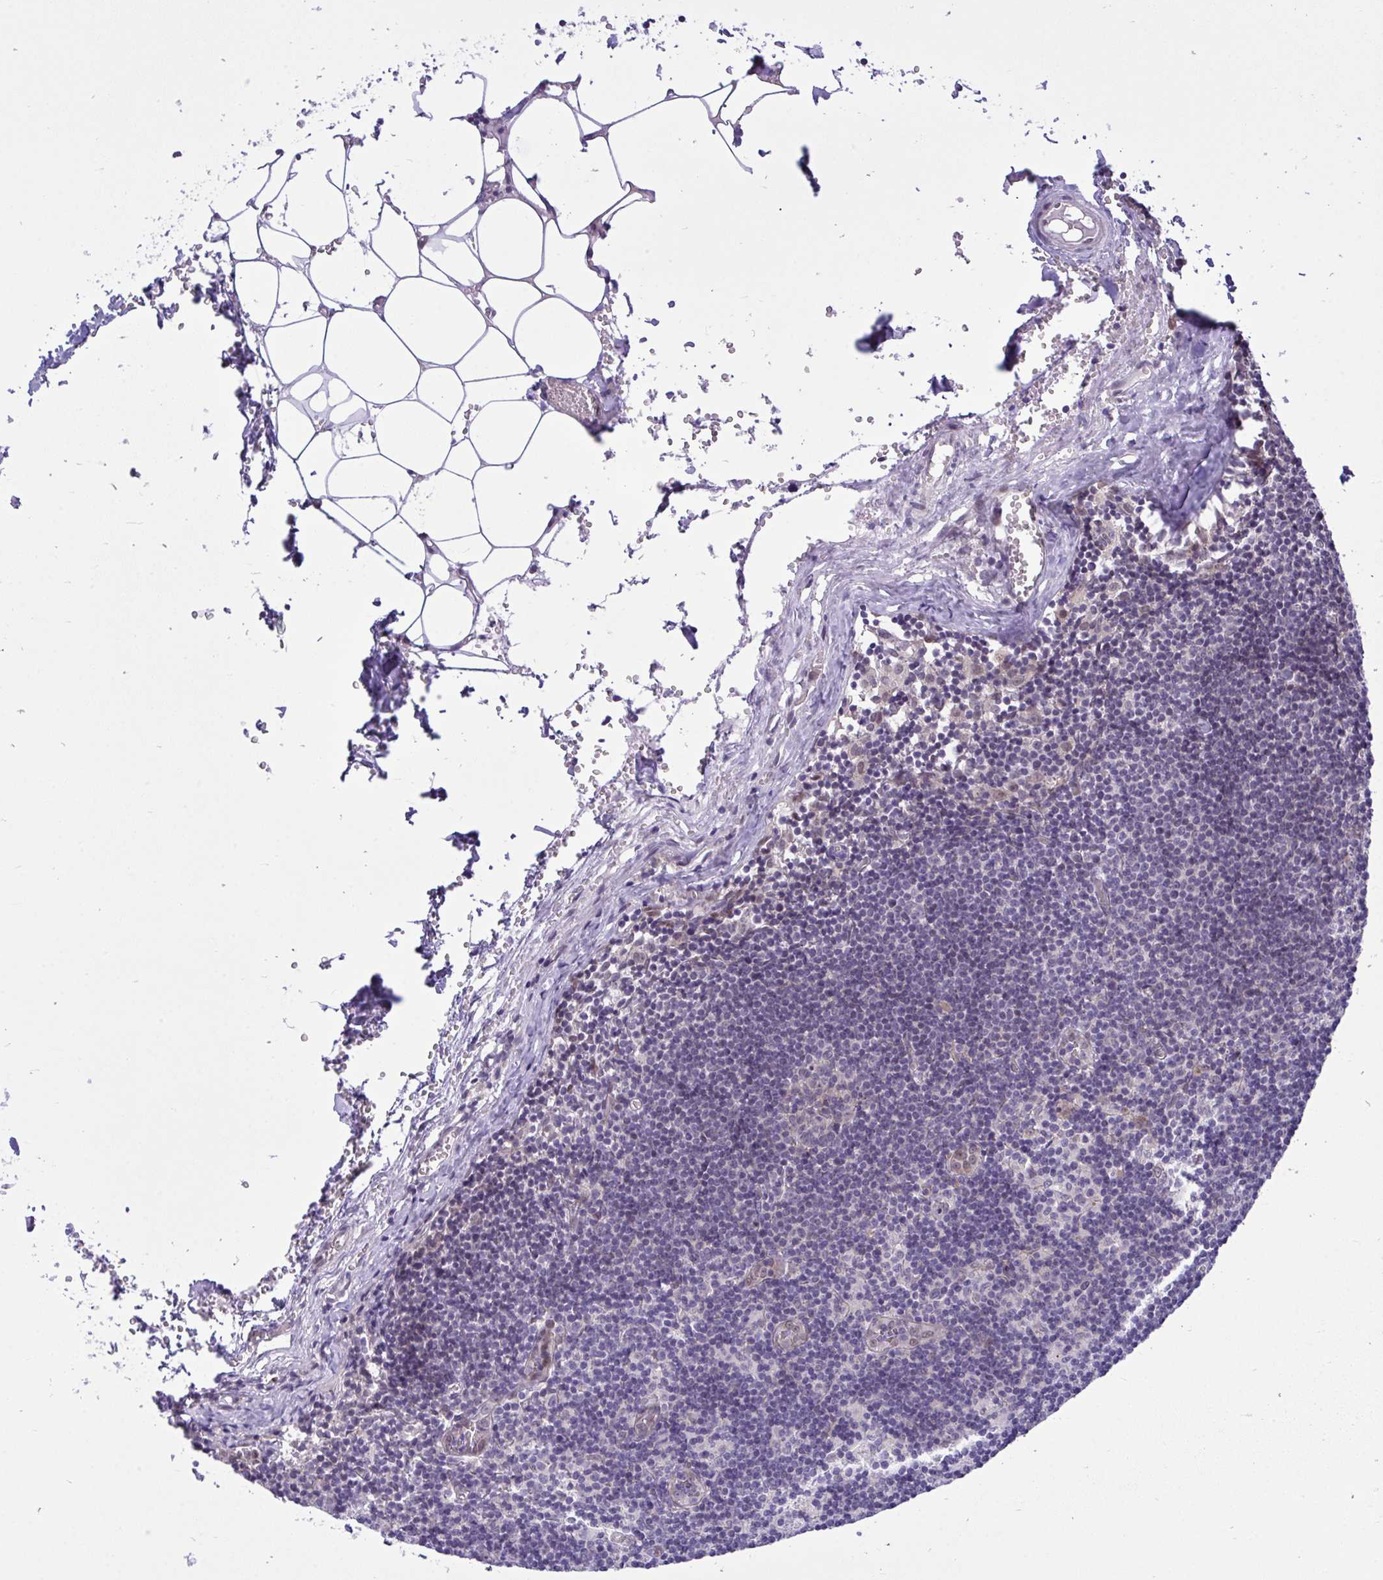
{"staining": {"intensity": "negative", "quantity": "none", "location": "none"}, "tissue": "lymph node", "cell_type": "Germinal center cells", "image_type": "normal", "snomed": [{"axis": "morphology", "description": "Normal tissue, NOS"}, {"axis": "topography", "description": "Lymph node"}], "caption": "Immunohistochemistry (IHC) photomicrograph of normal lymph node: human lymph node stained with DAB displays no significant protein staining in germinal center cells. (DAB (3,3'-diaminobenzidine) IHC with hematoxylin counter stain).", "gene": "HMBOX1", "patient": {"sex": "female", "age": 31}}